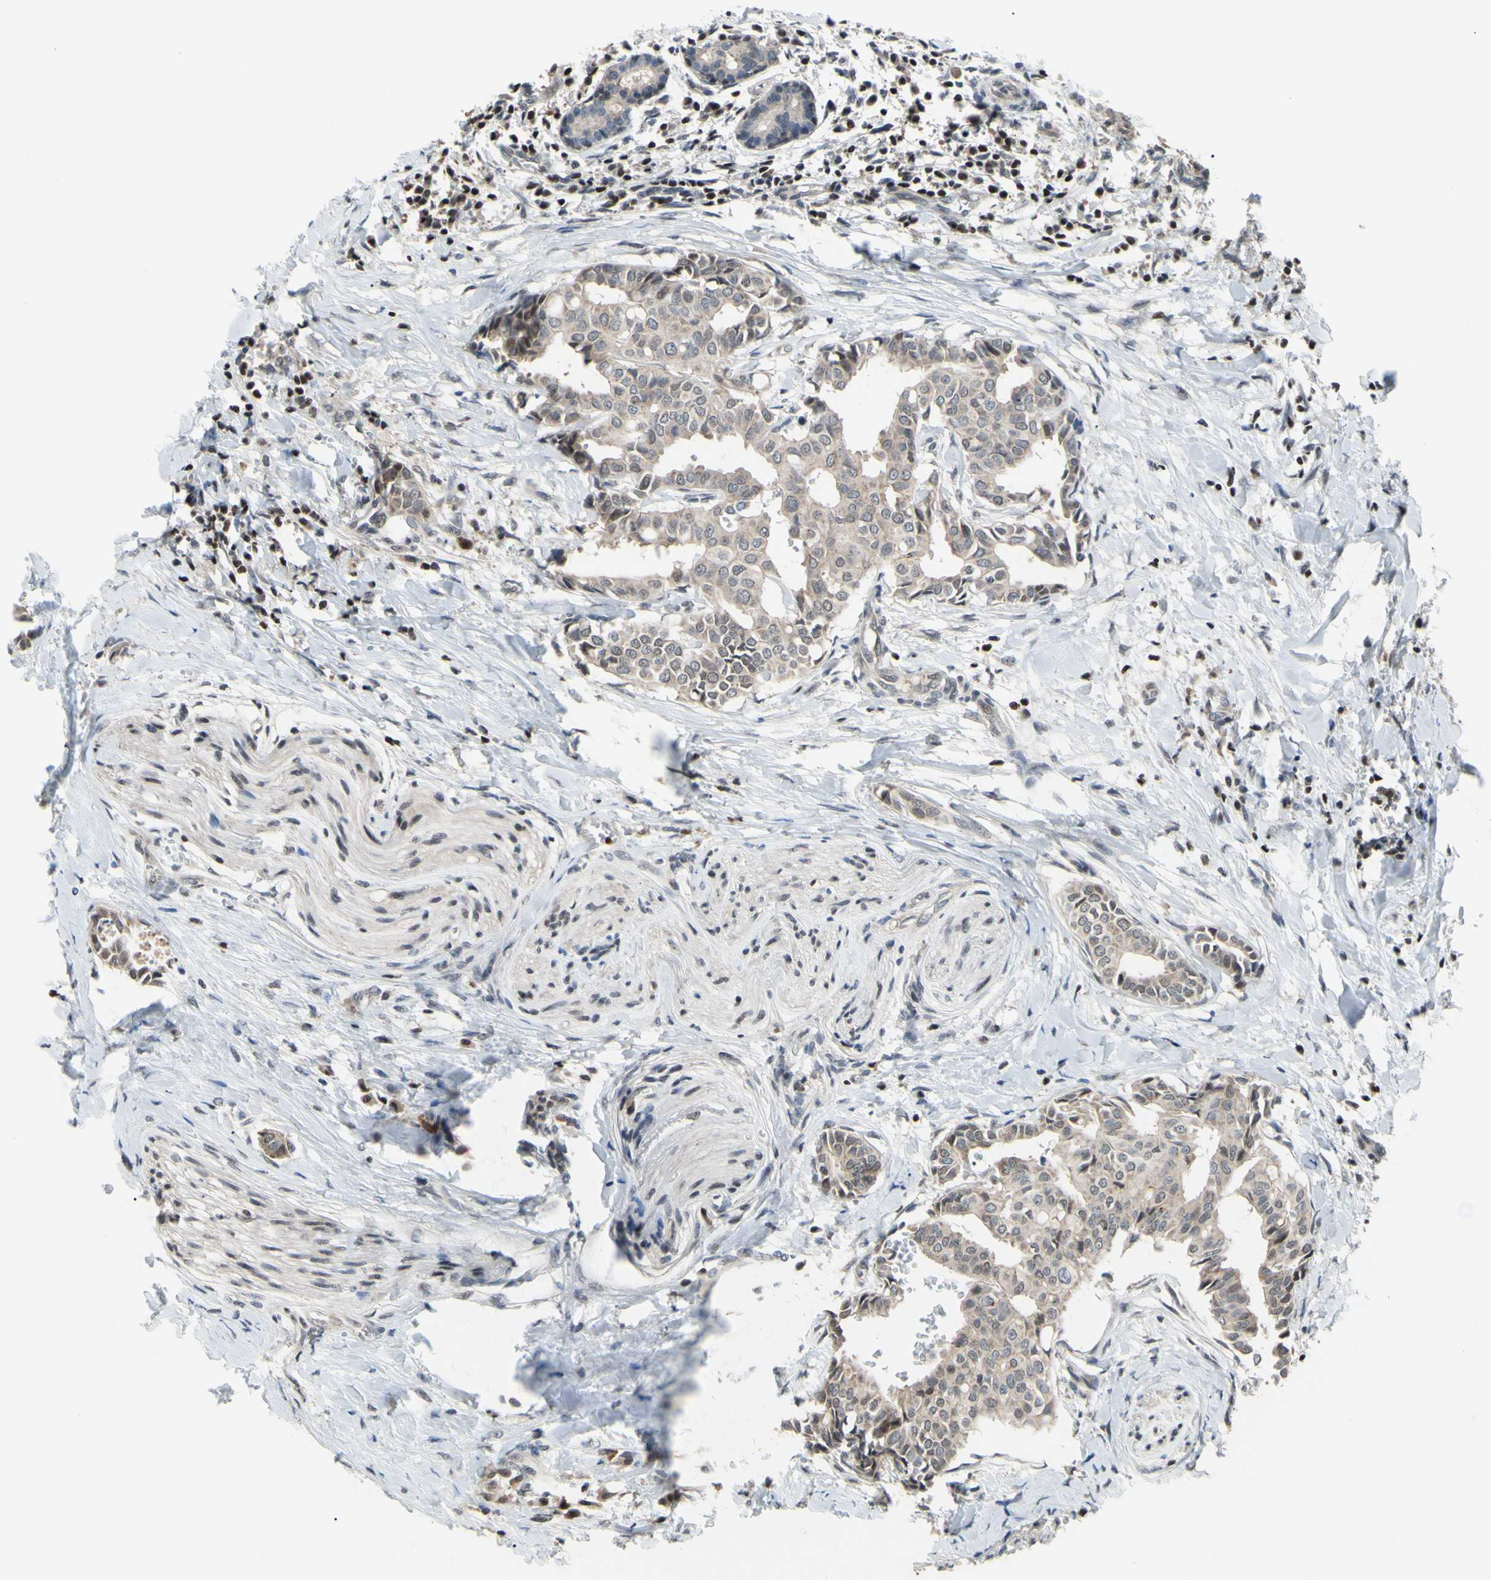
{"staining": {"intensity": "weak", "quantity": ">75%", "location": "cytoplasmic/membranous"}, "tissue": "head and neck cancer", "cell_type": "Tumor cells", "image_type": "cancer", "snomed": [{"axis": "morphology", "description": "Adenocarcinoma, NOS"}, {"axis": "topography", "description": "Salivary gland"}, {"axis": "topography", "description": "Head-Neck"}], "caption": "The immunohistochemical stain highlights weak cytoplasmic/membranous staining in tumor cells of head and neck cancer tissue.", "gene": "SP4", "patient": {"sex": "female", "age": 59}}